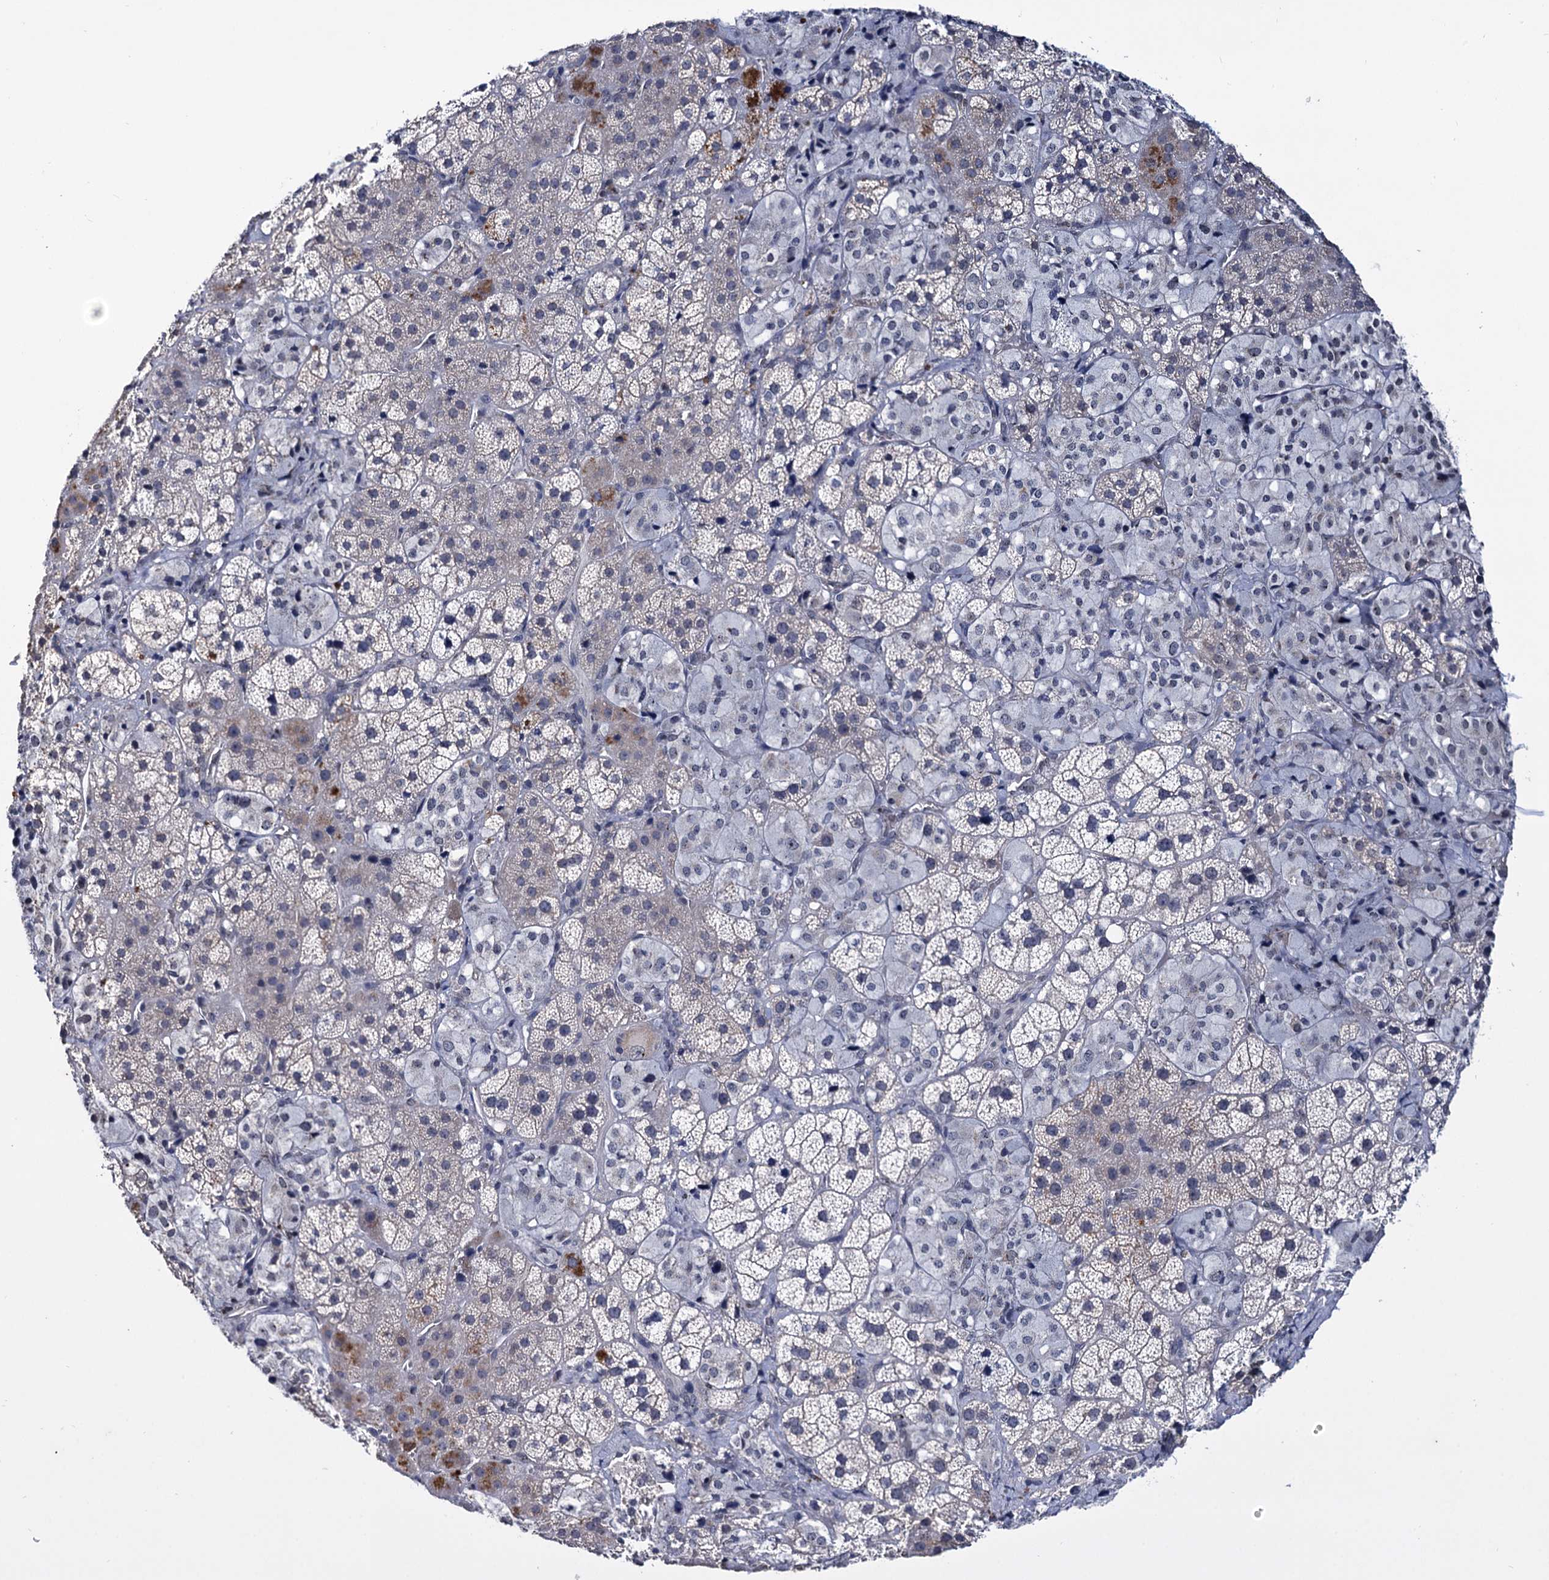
{"staining": {"intensity": "negative", "quantity": "none", "location": "none"}, "tissue": "adrenal gland", "cell_type": "Glandular cells", "image_type": "normal", "snomed": [{"axis": "morphology", "description": "Normal tissue, NOS"}, {"axis": "topography", "description": "Adrenal gland"}], "caption": "Human adrenal gland stained for a protein using immunohistochemistry displays no expression in glandular cells.", "gene": "SMCHD1", "patient": {"sex": "female", "age": 44}}